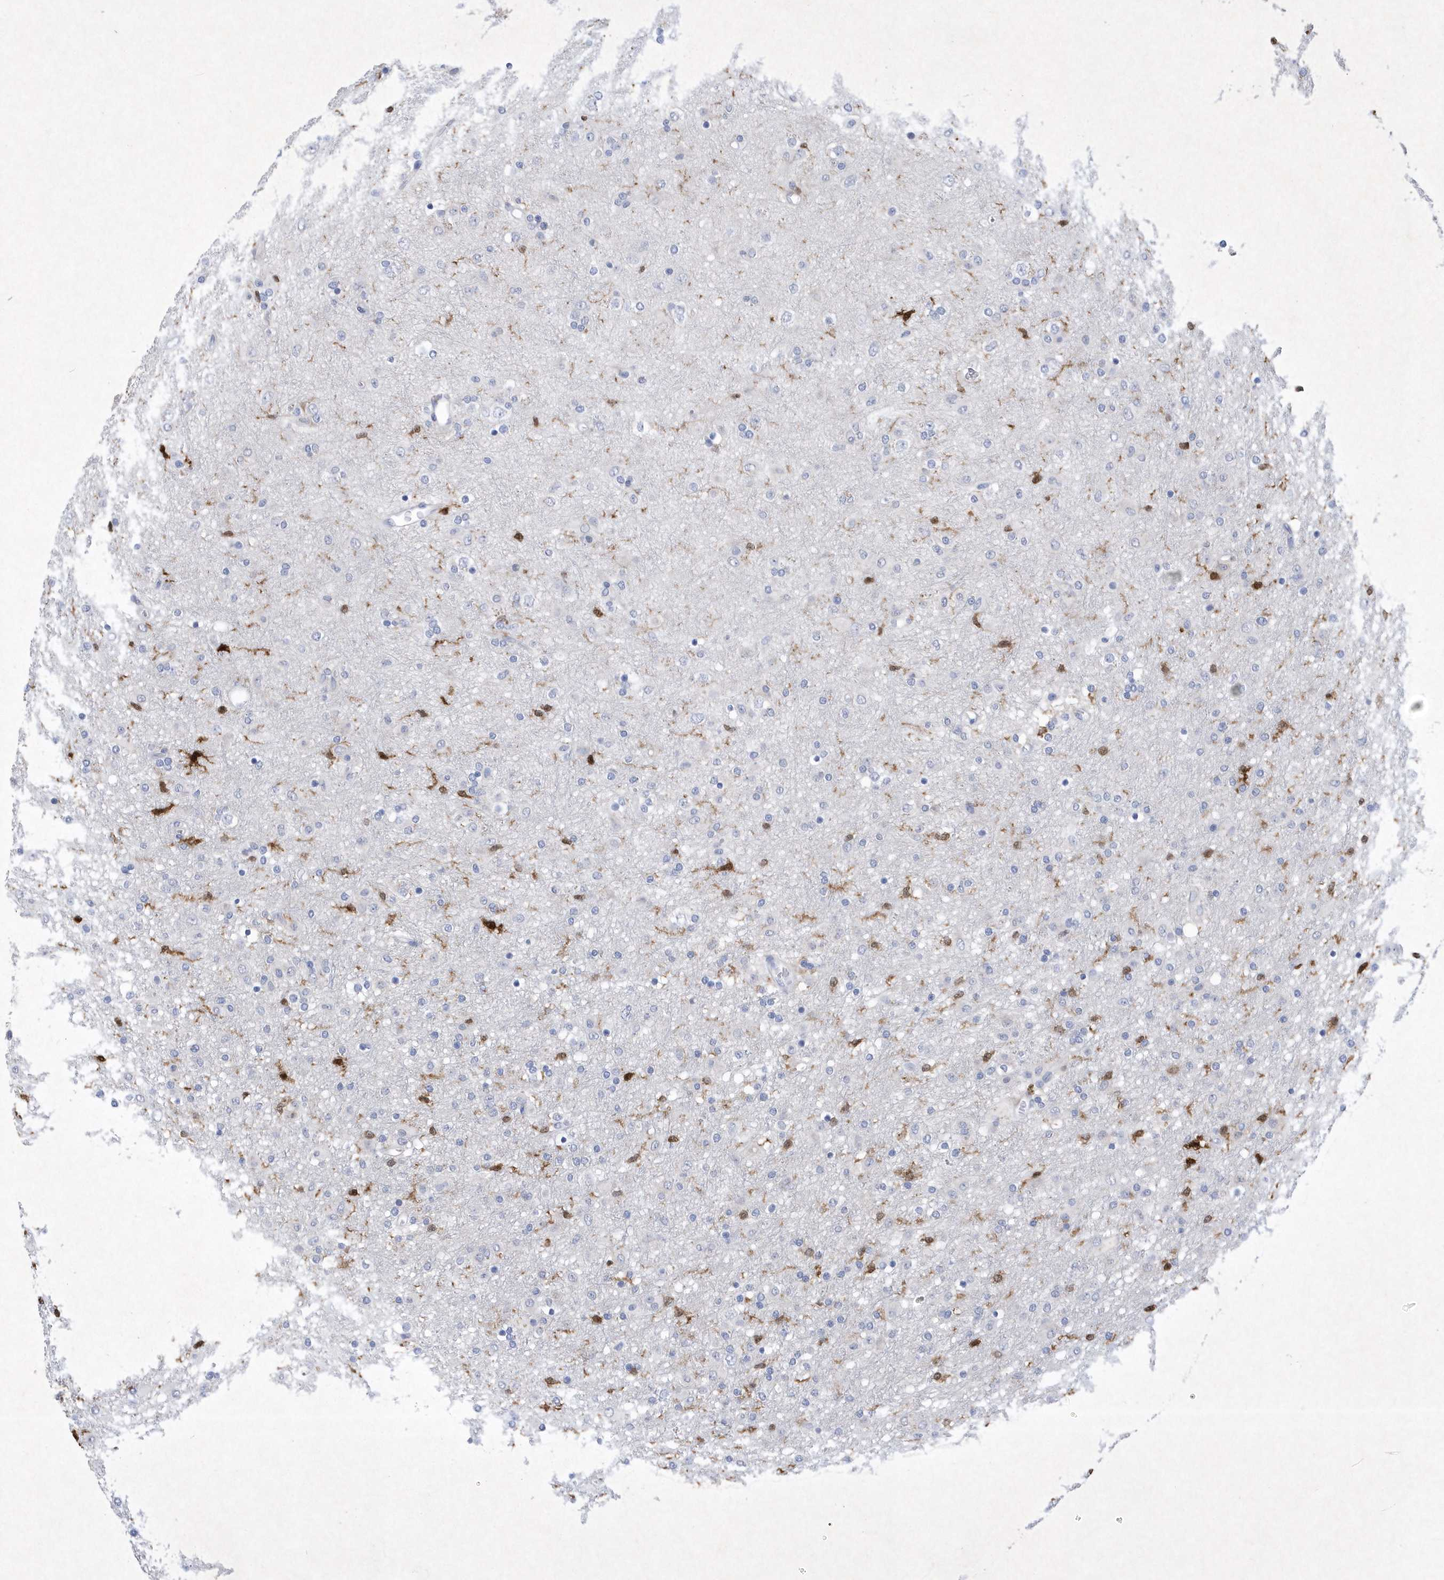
{"staining": {"intensity": "negative", "quantity": "none", "location": "none"}, "tissue": "glioma", "cell_type": "Tumor cells", "image_type": "cancer", "snomed": [{"axis": "morphology", "description": "Glioma, malignant, Low grade"}, {"axis": "topography", "description": "Brain"}], "caption": "Image shows no protein staining in tumor cells of glioma tissue.", "gene": "BHLHA15", "patient": {"sex": "male", "age": 65}}